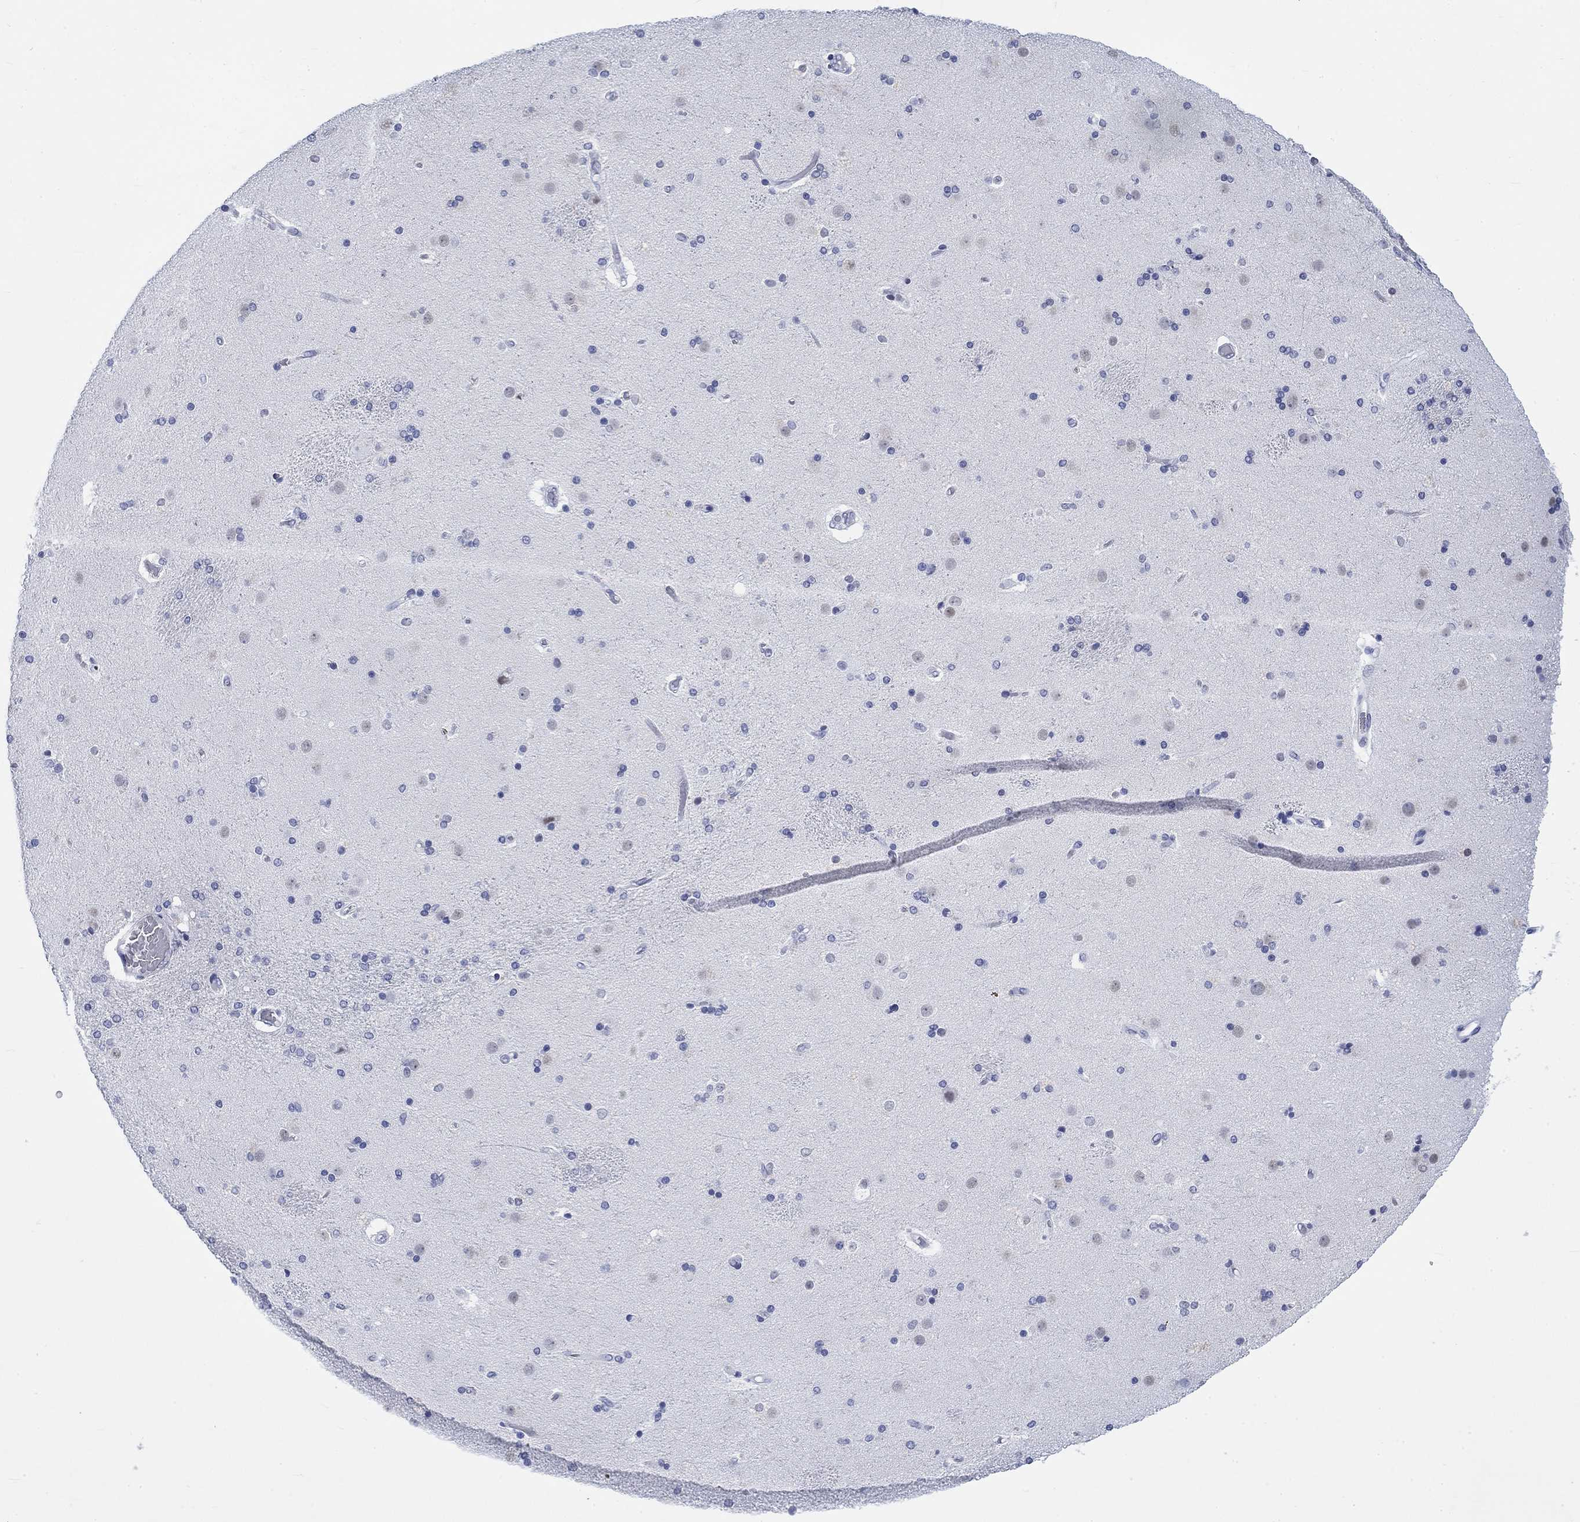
{"staining": {"intensity": "negative", "quantity": "none", "location": "none"}, "tissue": "caudate", "cell_type": "Glial cells", "image_type": "normal", "snomed": [{"axis": "morphology", "description": "Normal tissue, NOS"}, {"axis": "topography", "description": "Lateral ventricle wall"}], "caption": "DAB (3,3'-diaminobenzidine) immunohistochemical staining of unremarkable caudate exhibits no significant positivity in glial cells.", "gene": "KRT76", "patient": {"sex": "female", "age": 71}}